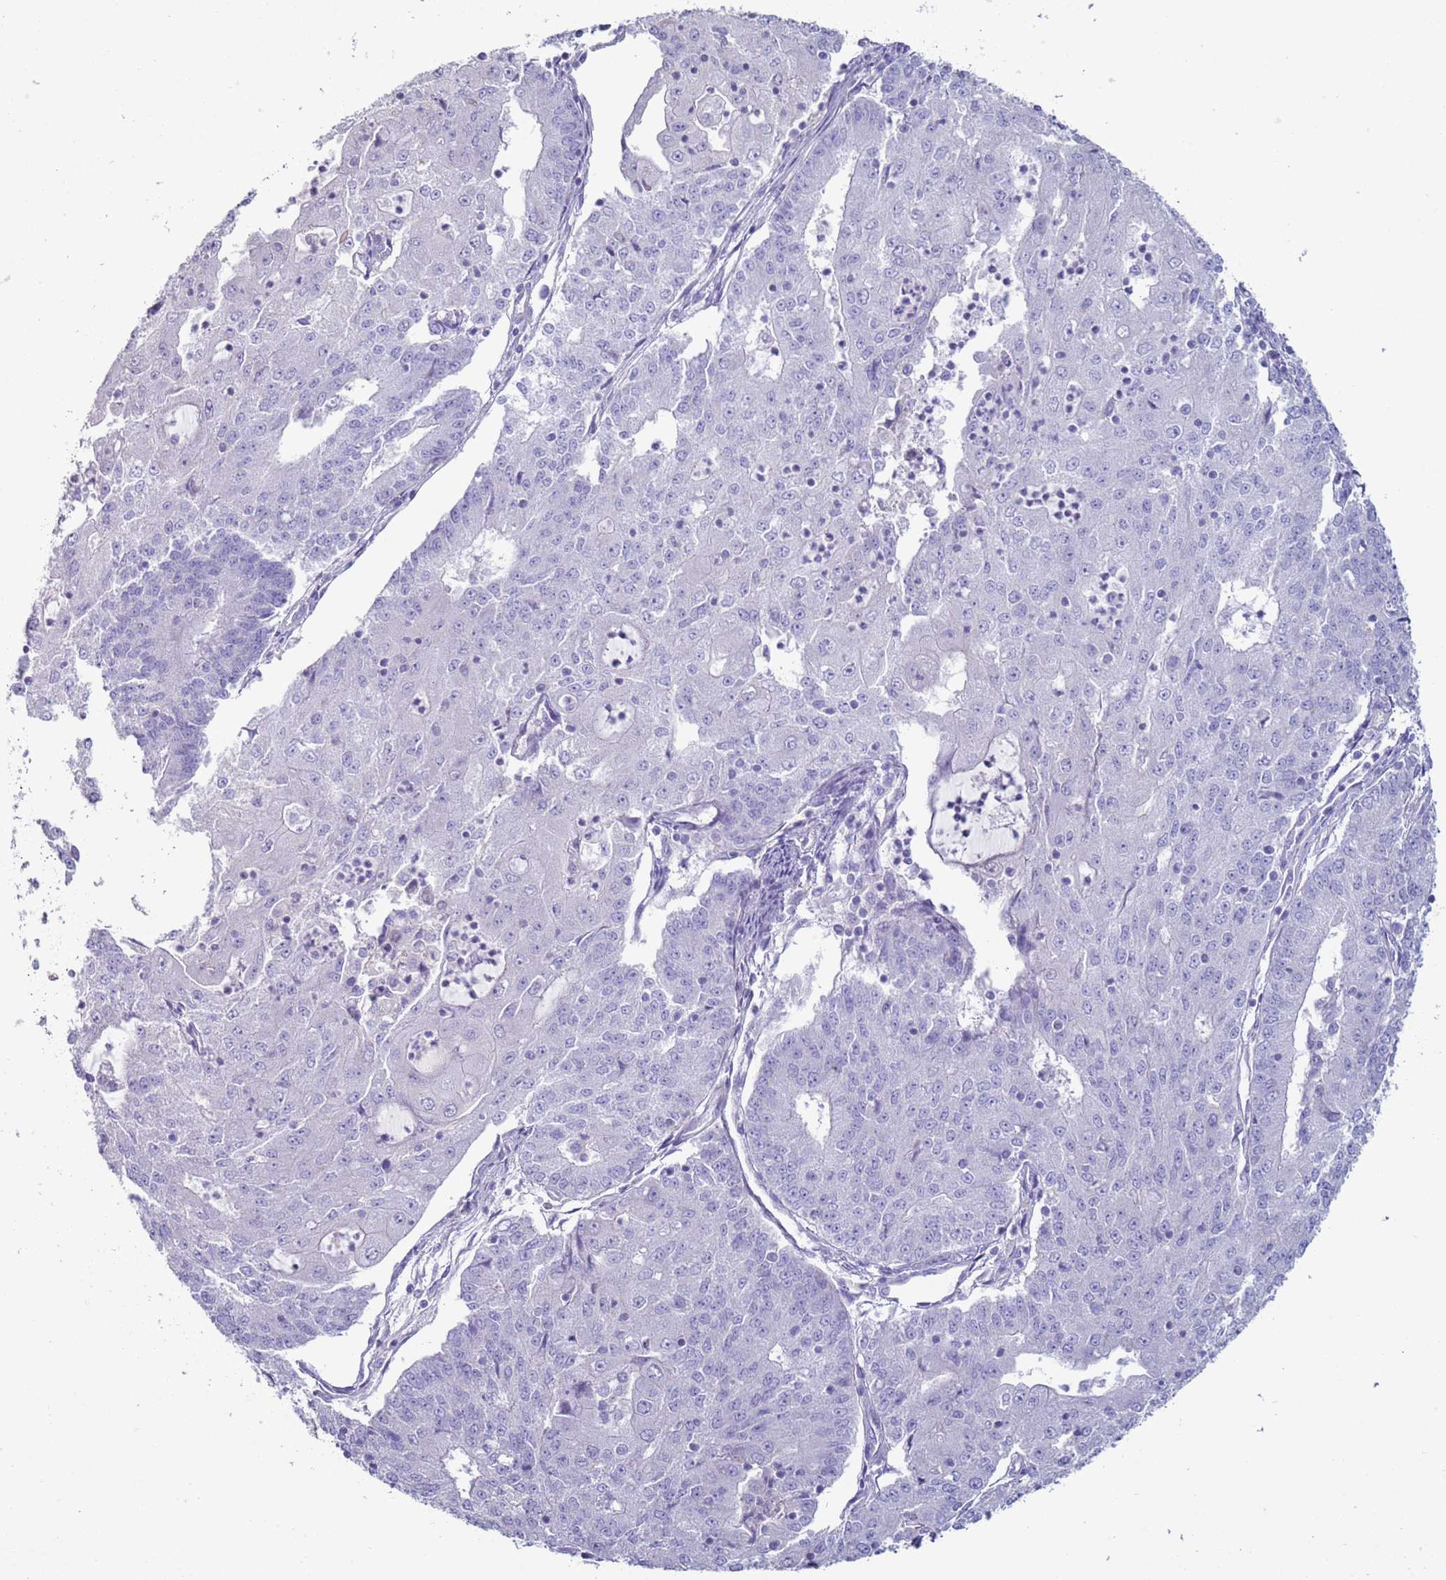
{"staining": {"intensity": "negative", "quantity": "none", "location": "none"}, "tissue": "endometrial cancer", "cell_type": "Tumor cells", "image_type": "cancer", "snomed": [{"axis": "morphology", "description": "Adenocarcinoma, NOS"}, {"axis": "topography", "description": "Endometrium"}], "caption": "Tumor cells are negative for brown protein staining in adenocarcinoma (endometrial).", "gene": "NPAP1", "patient": {"sex": "female", "age": 56}}